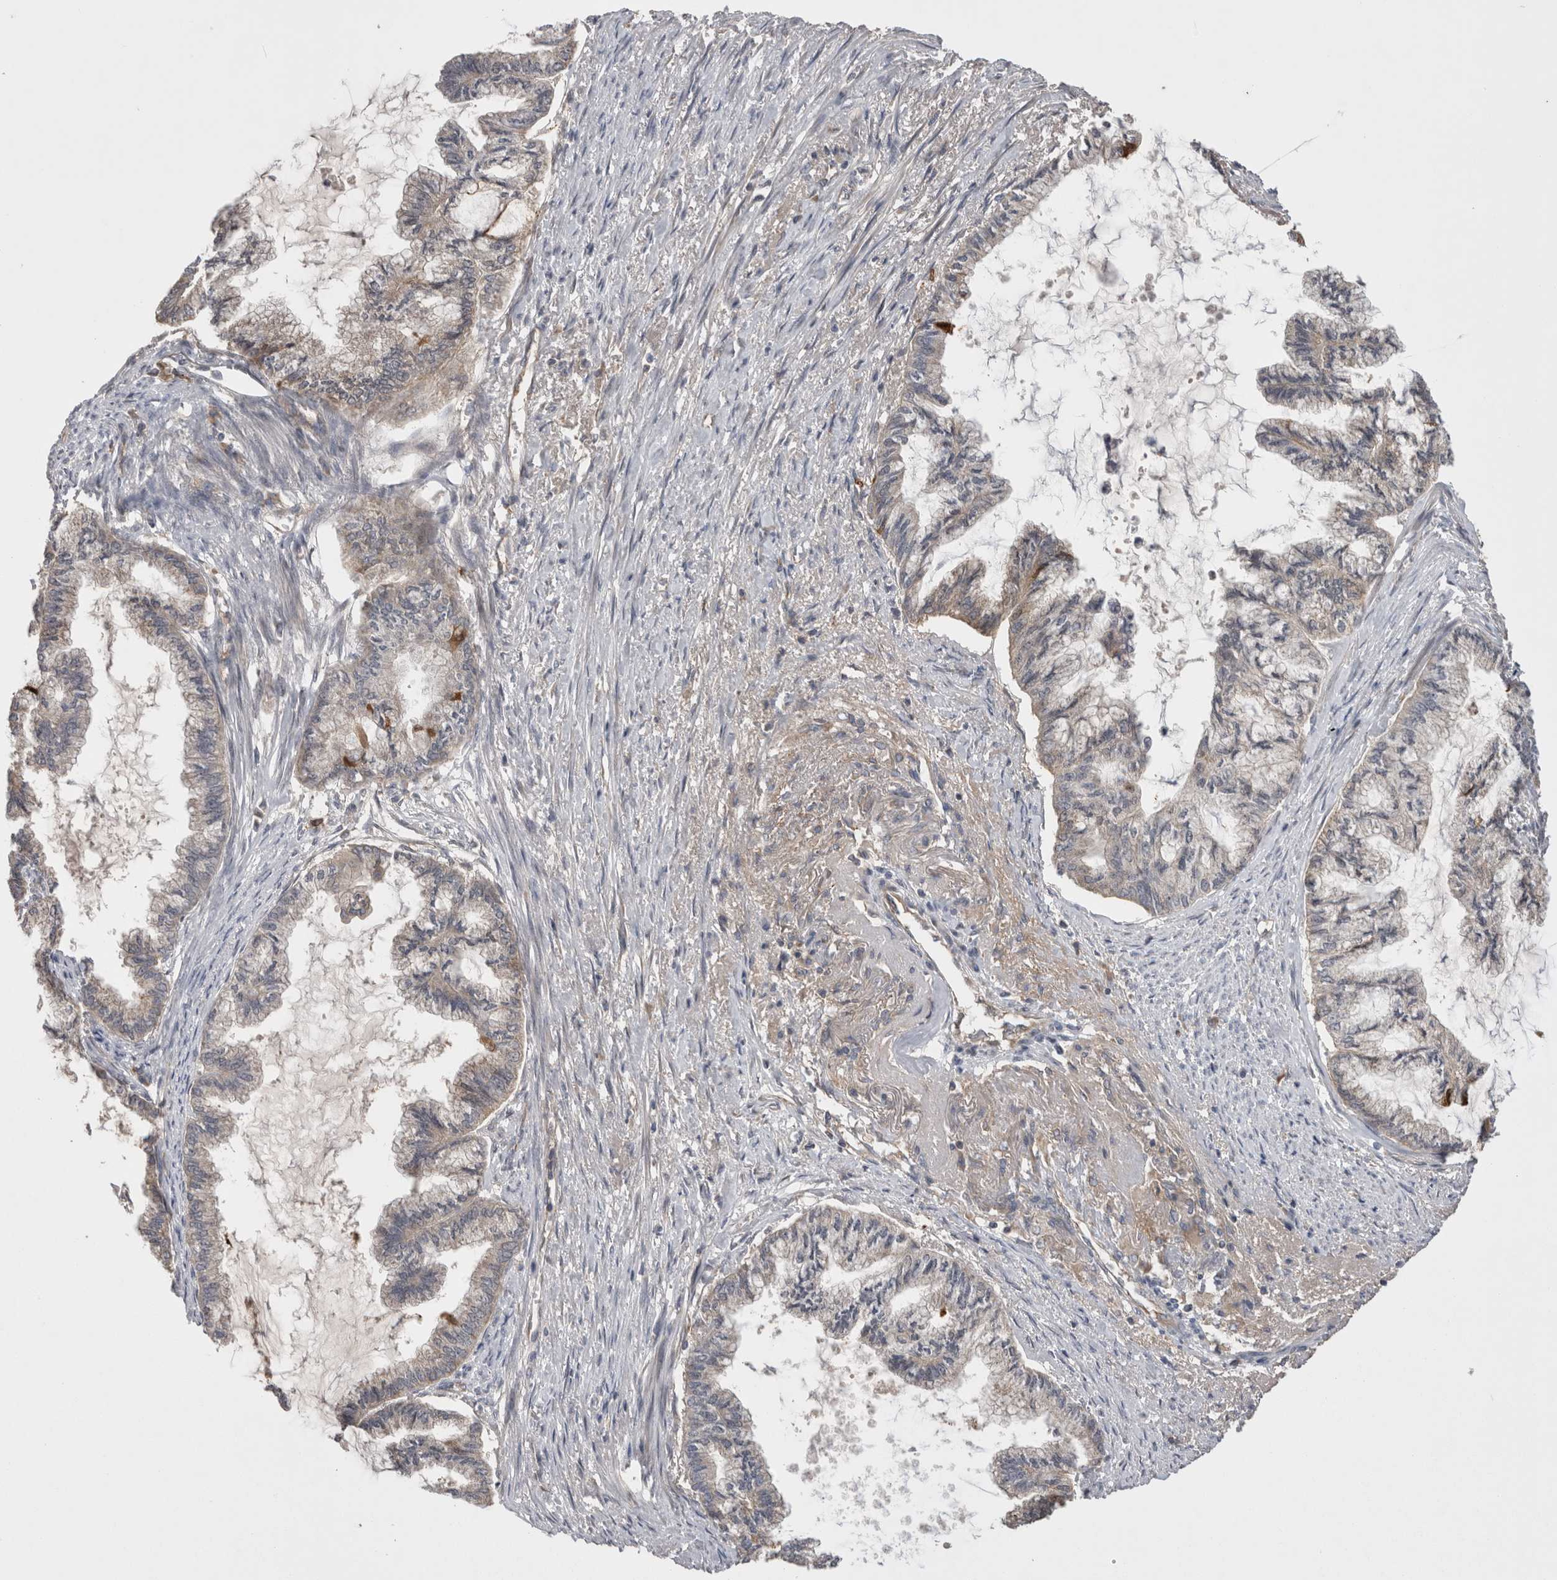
{"staining": {"intensity": "weak", "quantity": "<25%", "location": "cytoplasmic/membranous"}, "tissue": "endometrial cancer", "cell_type": "Tumor cells", "image_type": "cancer", "snomed": [{"axis": "morphology", "description": "Adenocarcinoma, NOS"}, {"axis": "topography", "description": "Endometrium"}], "caption": "Tumor cells show no significant positivity in adenocarcinoma (endometrial). (Brightfield microscopy of DAB immunohistochemistry at high magnification).", "gene": "DARS2", "patient": {"sex": "female", "age": 86}}